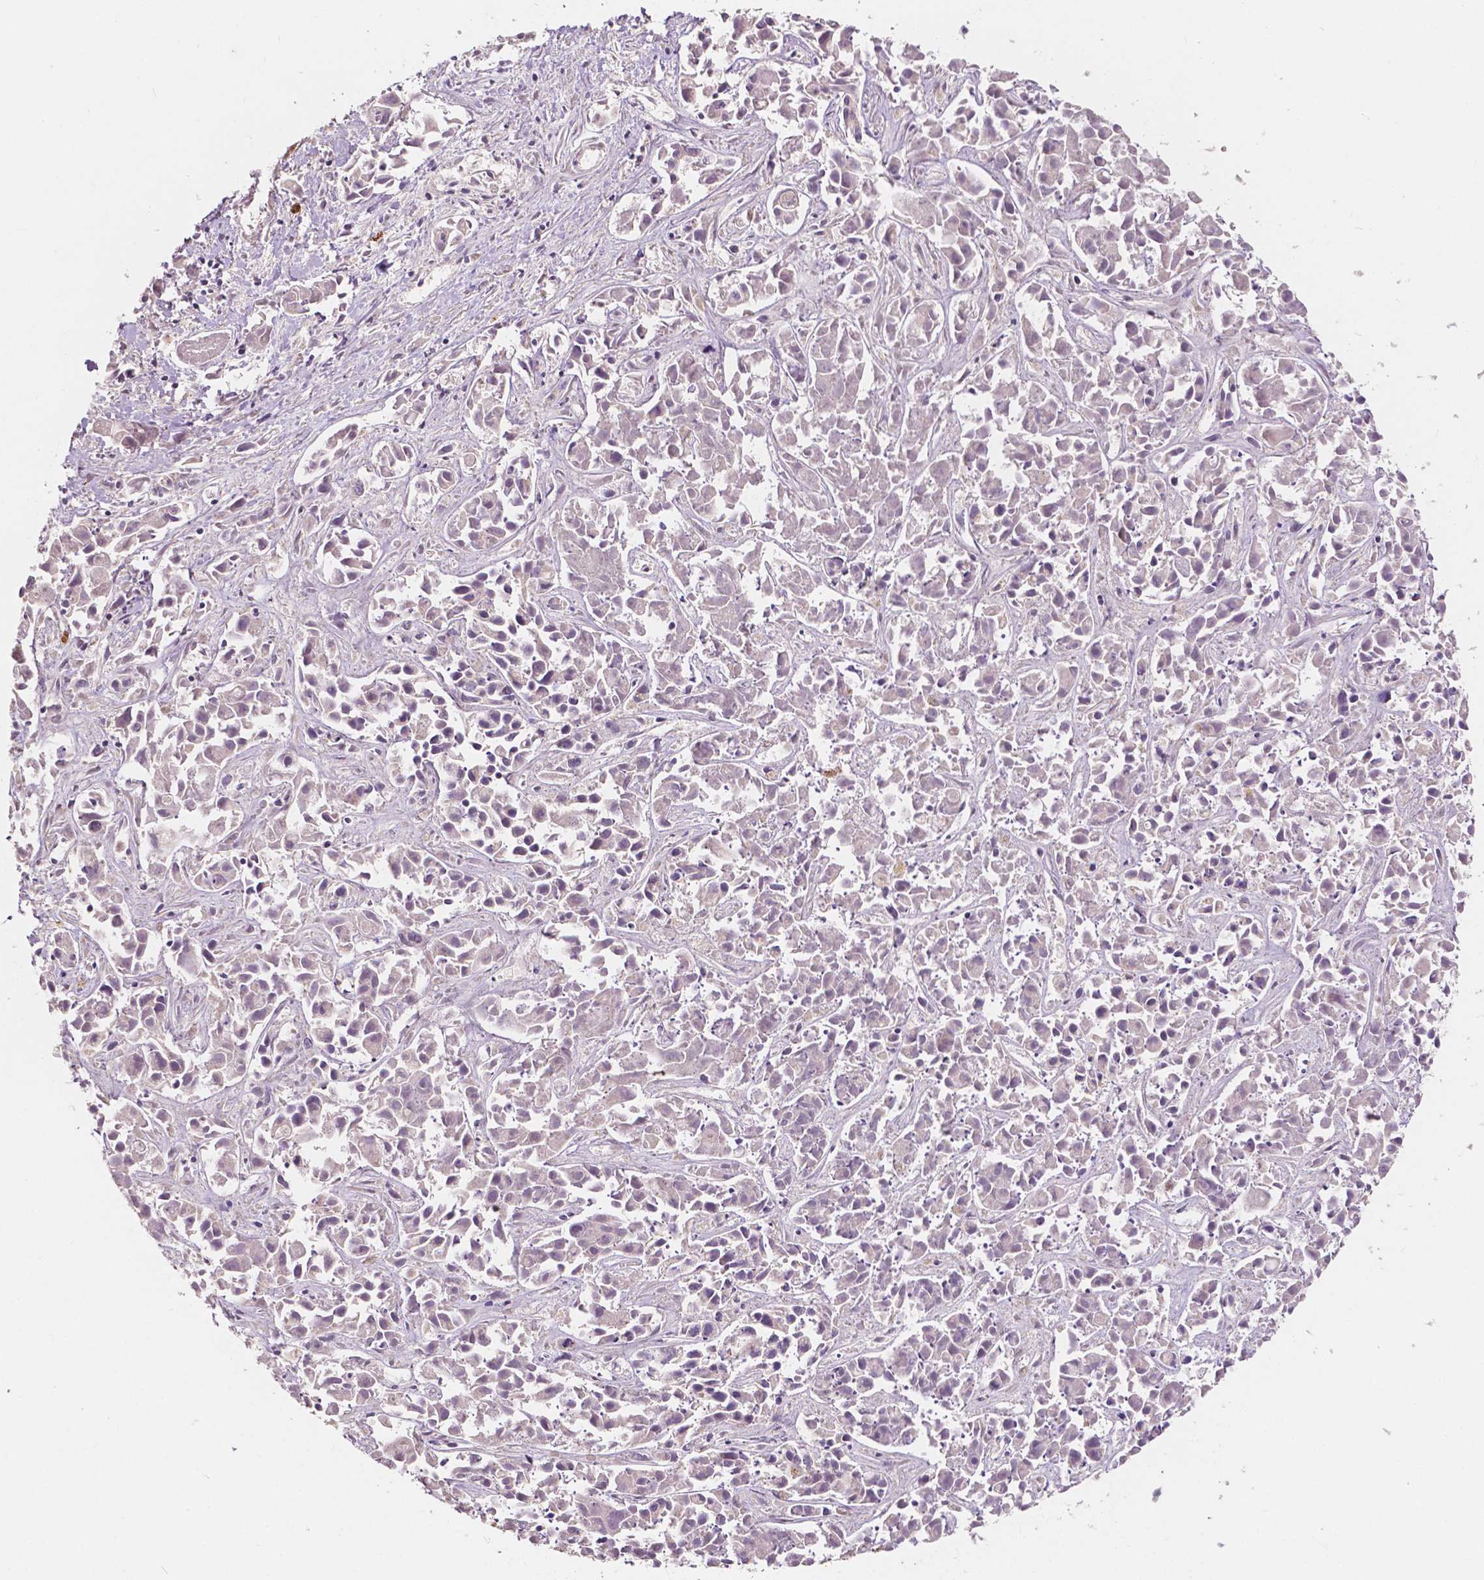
{"staining": {"intensity": "negative", "quantity": "none", "location": "none"}, "tissue": "liver cancer", "cell_type": "Tumor cells", "image_type": "cancer", "snomed": [{"axis": "morphology", "description": "Cholangiocarcinoma"}, {"axis": "topography", "description": "Liver"}], "caption": "A histopathology image of liver cancer stained for a protein demonstrates no brown staining in tumor cells. (DAB (3,3'-diaminobenzidine) immunohistochemistry visualized using brightfield microscopy, high magnification).", "gene": "SIRT2", "patient": {"sex": "female", "age": 81}}